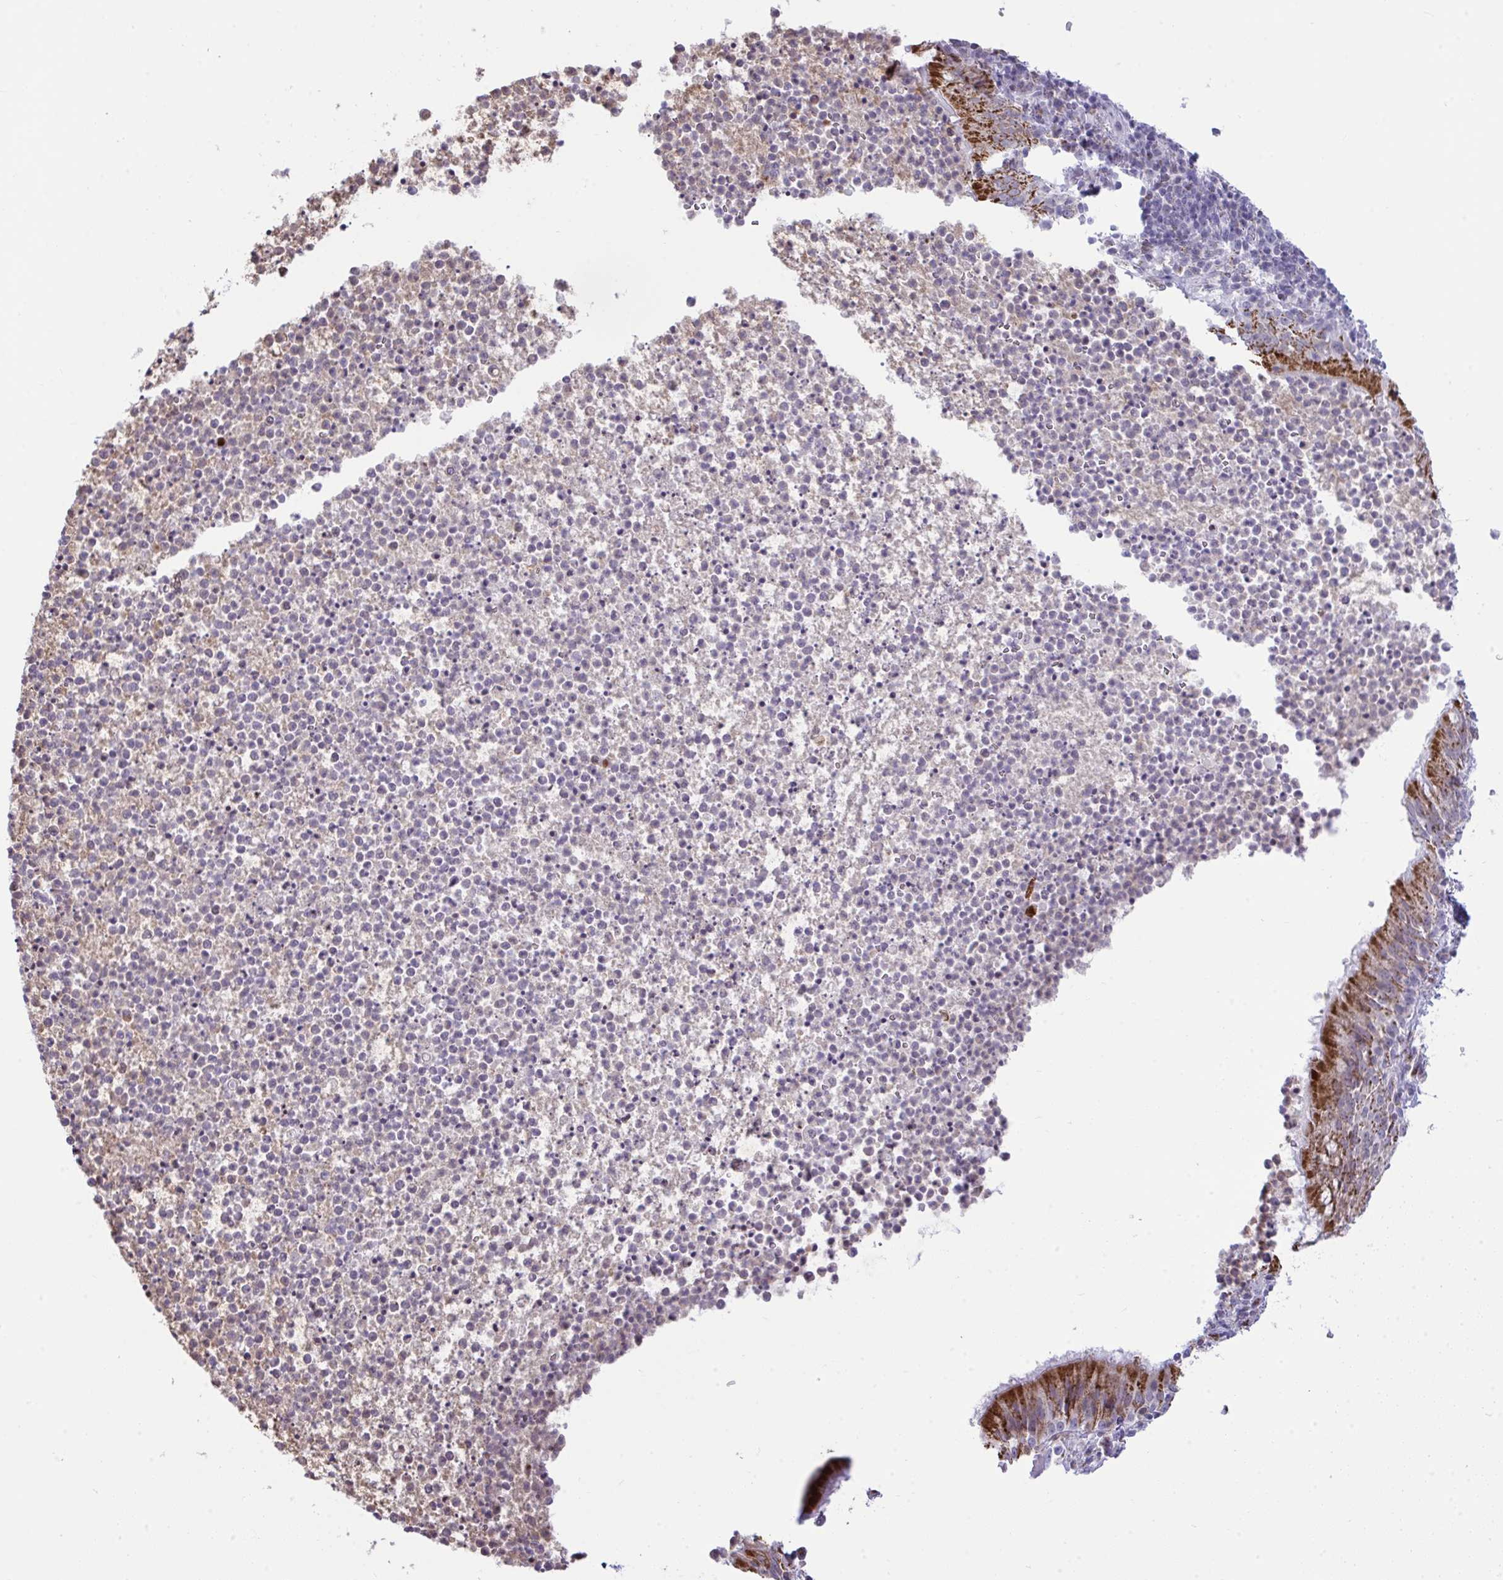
{"staining": {"intensity": "strong", "quantity": ">75%", "location": "cytoplasmic/membranous"}, "tissue": "bronchus", "cell_type": "Respiratory epithelial cells", "image_type": "normal", "snomed": [{"axis": "morphology", "description": "Normal tissue, NOS"}, {"axis": "topography", "description": "Lymph node"}, {"axis": "topography", "description": "Bronchus"}], "caption": "The image exhibits a brown stain indicating the presence of a protein in the cytoplasmic/membranous of respiratory epithelial cells in bronchus.", "gene": "PLA2G12B", "patient": {"sex": "male", "age": 56}}